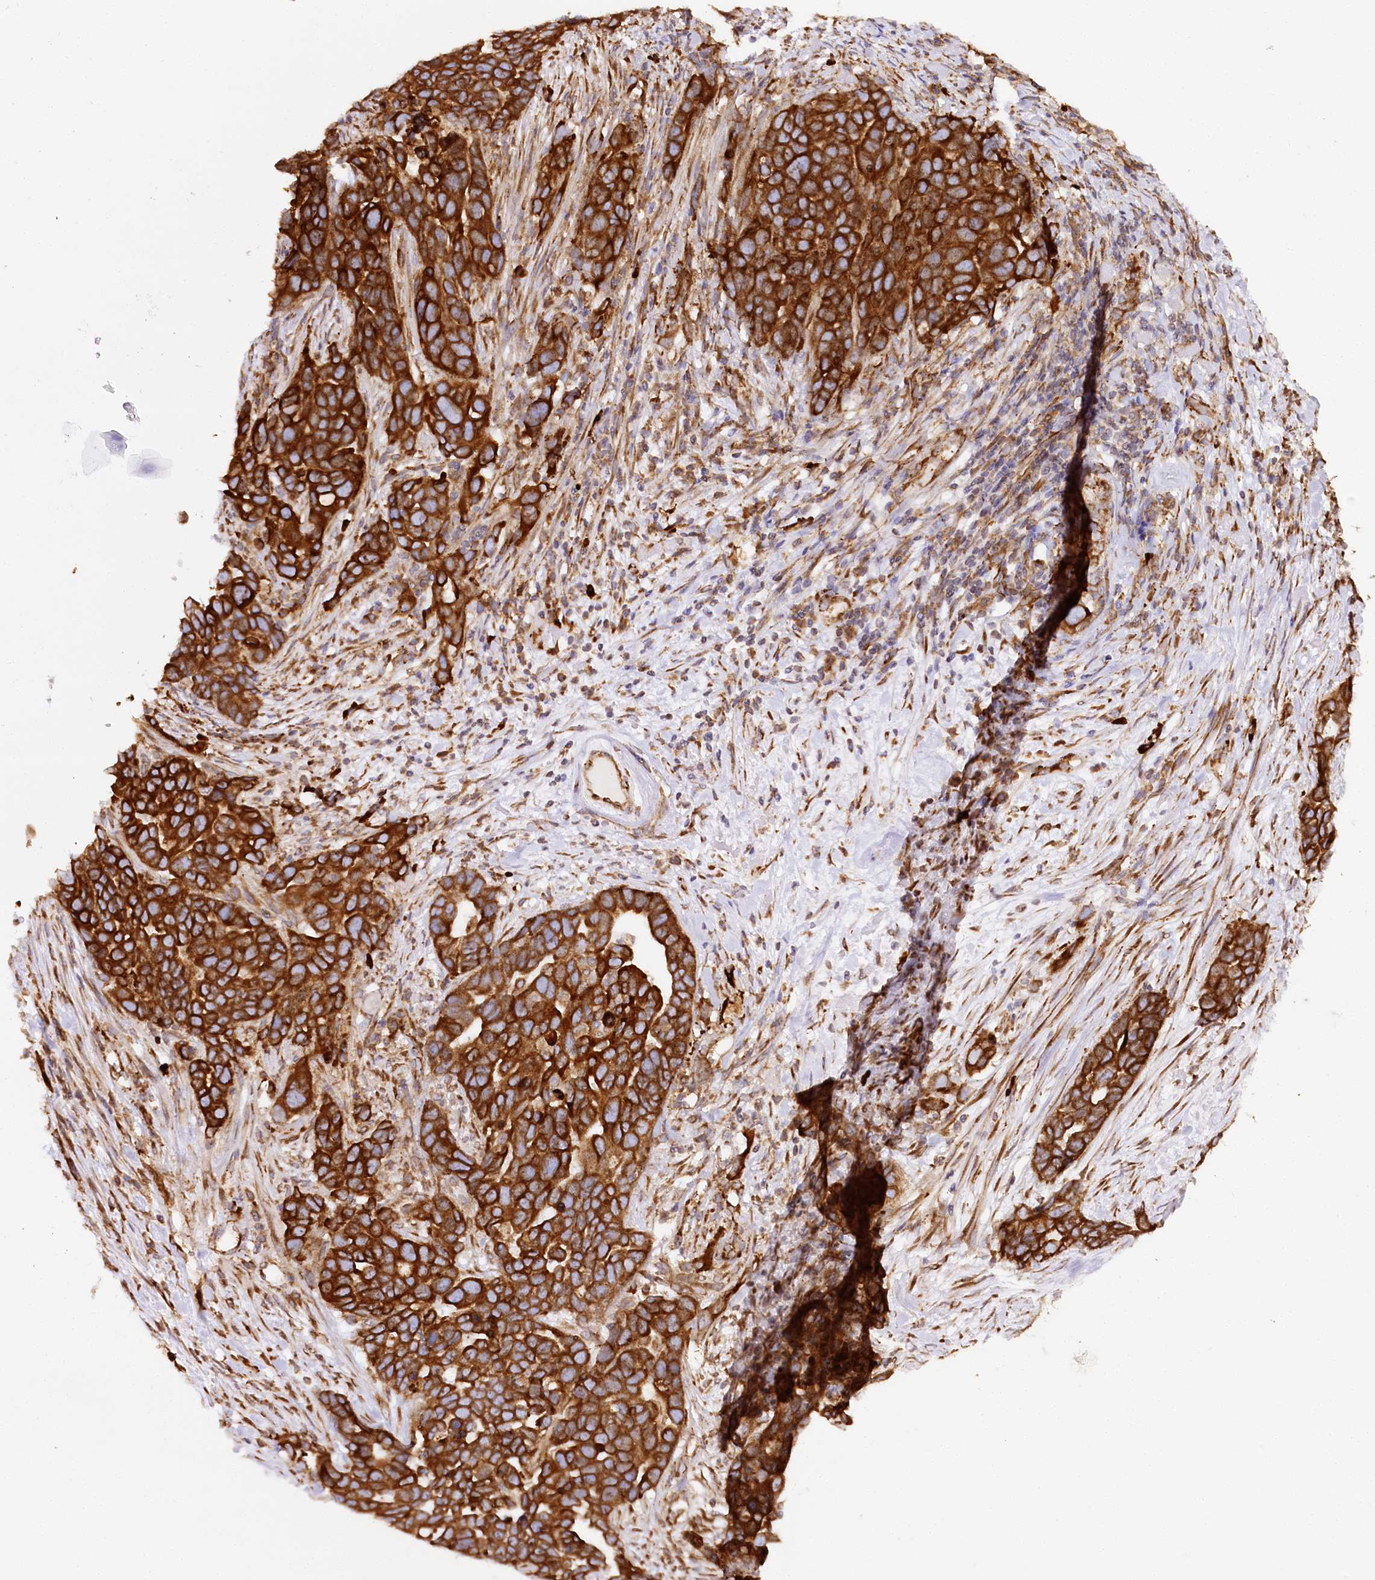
{"staining": {"intensity": "strong", "quantity": ">75%", "location": "cytoplasmic/membranous"}, "tissue": "ovarian cancer", "cell_type": "Tumor cells", "image_type": "cancer", "snomed": [{"axis": "morphology", "description": "Cystadenocarcinoma, serous, NOS"}, {"axis": "topography", "description": "Ovary"}], "caption": "Strong cytoplasmic/membranous staining for a protein is appreciated in about >75% of tumor cells of ovarian serous cystadenocarcinoma using immunohistochemistry.", "gene": "CNPY2", "patient": {"sex": "female", "age": 54}}